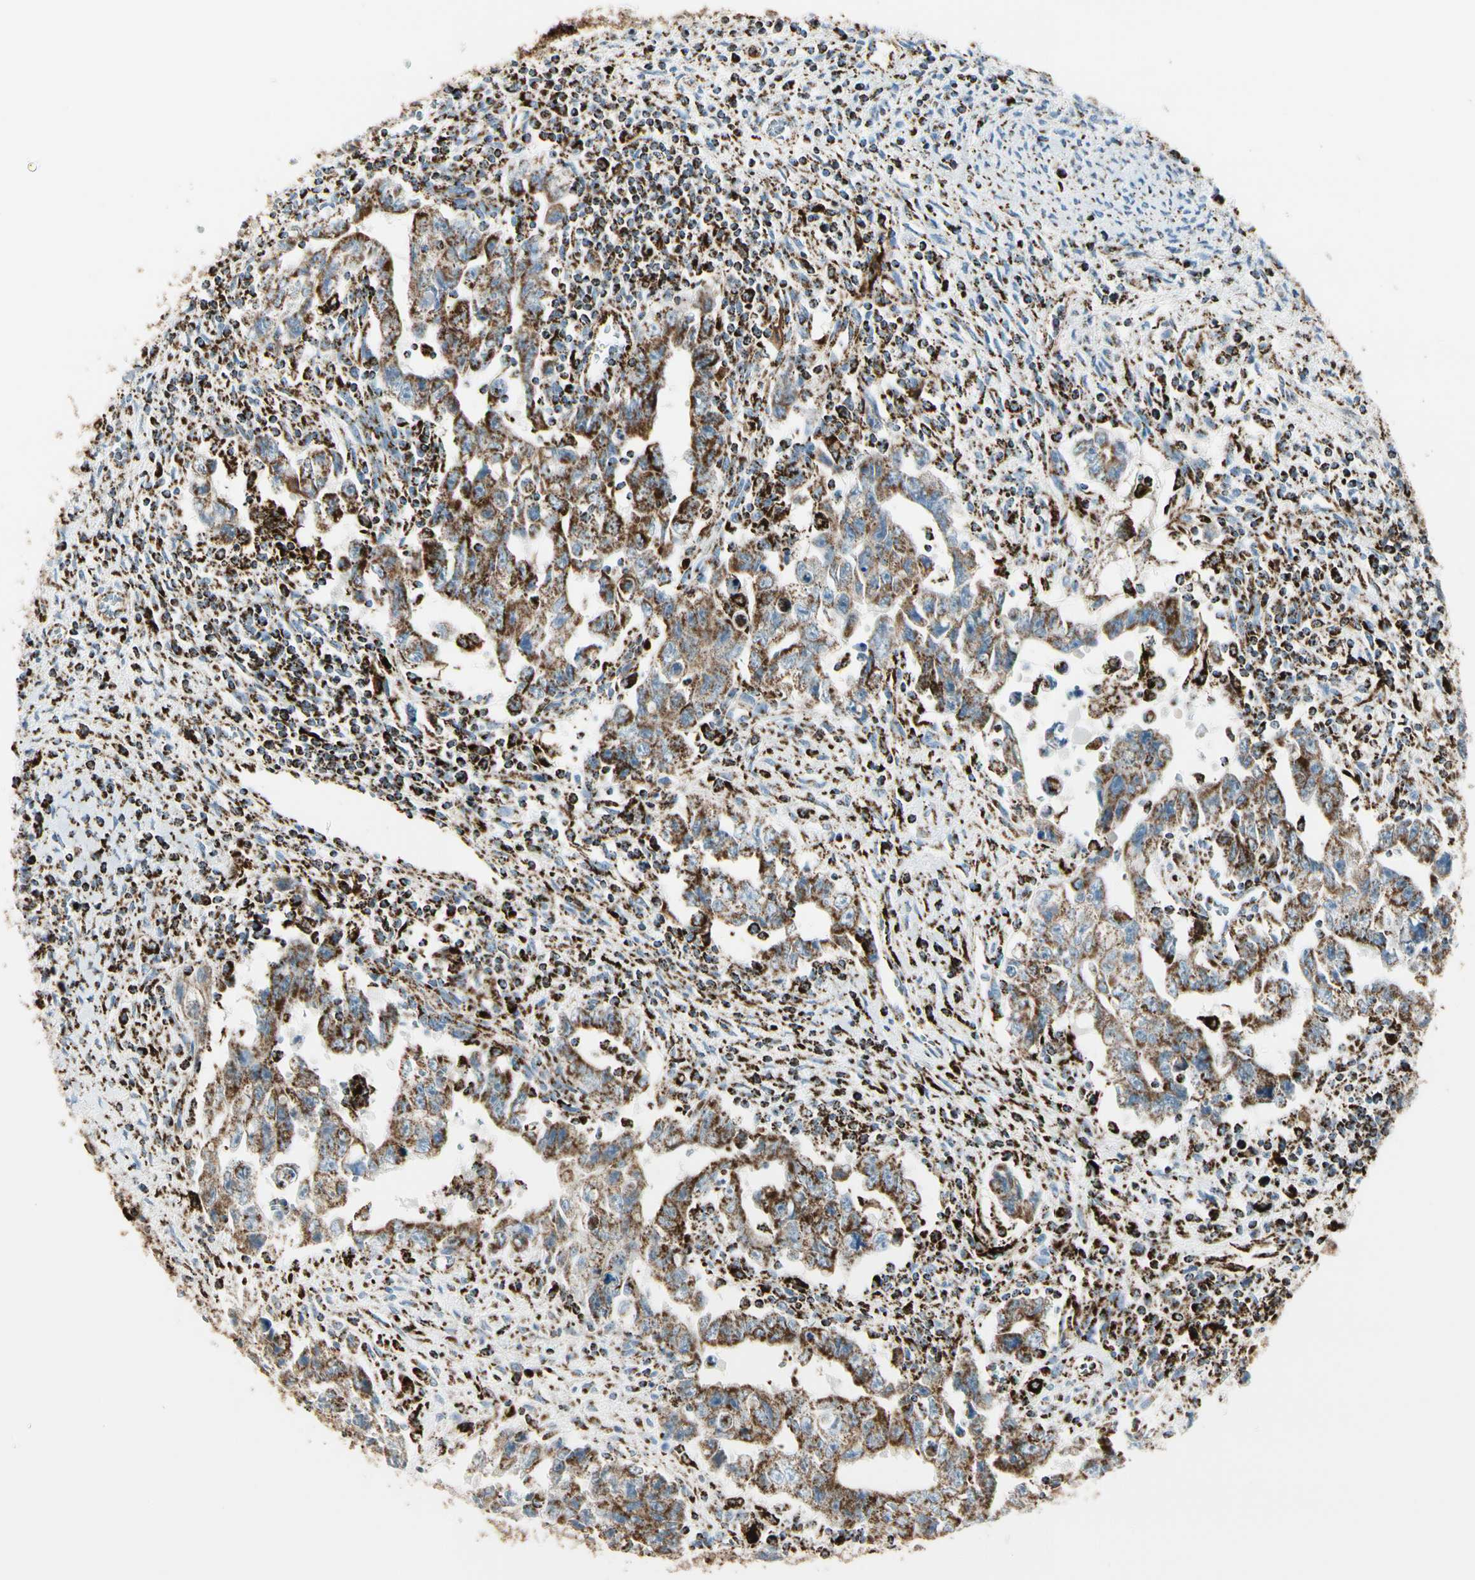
{"staining": {"intensity": "strong", "quantity": ">75%", "location": "cytoplasmic/membranous"}, "tissue": "testis cancer", "cell_type": "Tumor cells", "image_type": "cancer", "snomed": [{"axis": "morphology", "description": "Carcinoma, Embryonal, NOS"}, {"axis": "topography", "description": "Testis"}], "caption": "This is a micrograph of IHC staining of testis cancer (embryonal carcinoma), which shows strong positivity in the cytoplasmic/membranous of tumor cells.", "gene": "ME2", "patient": {"sex": "male", "age": 28}}